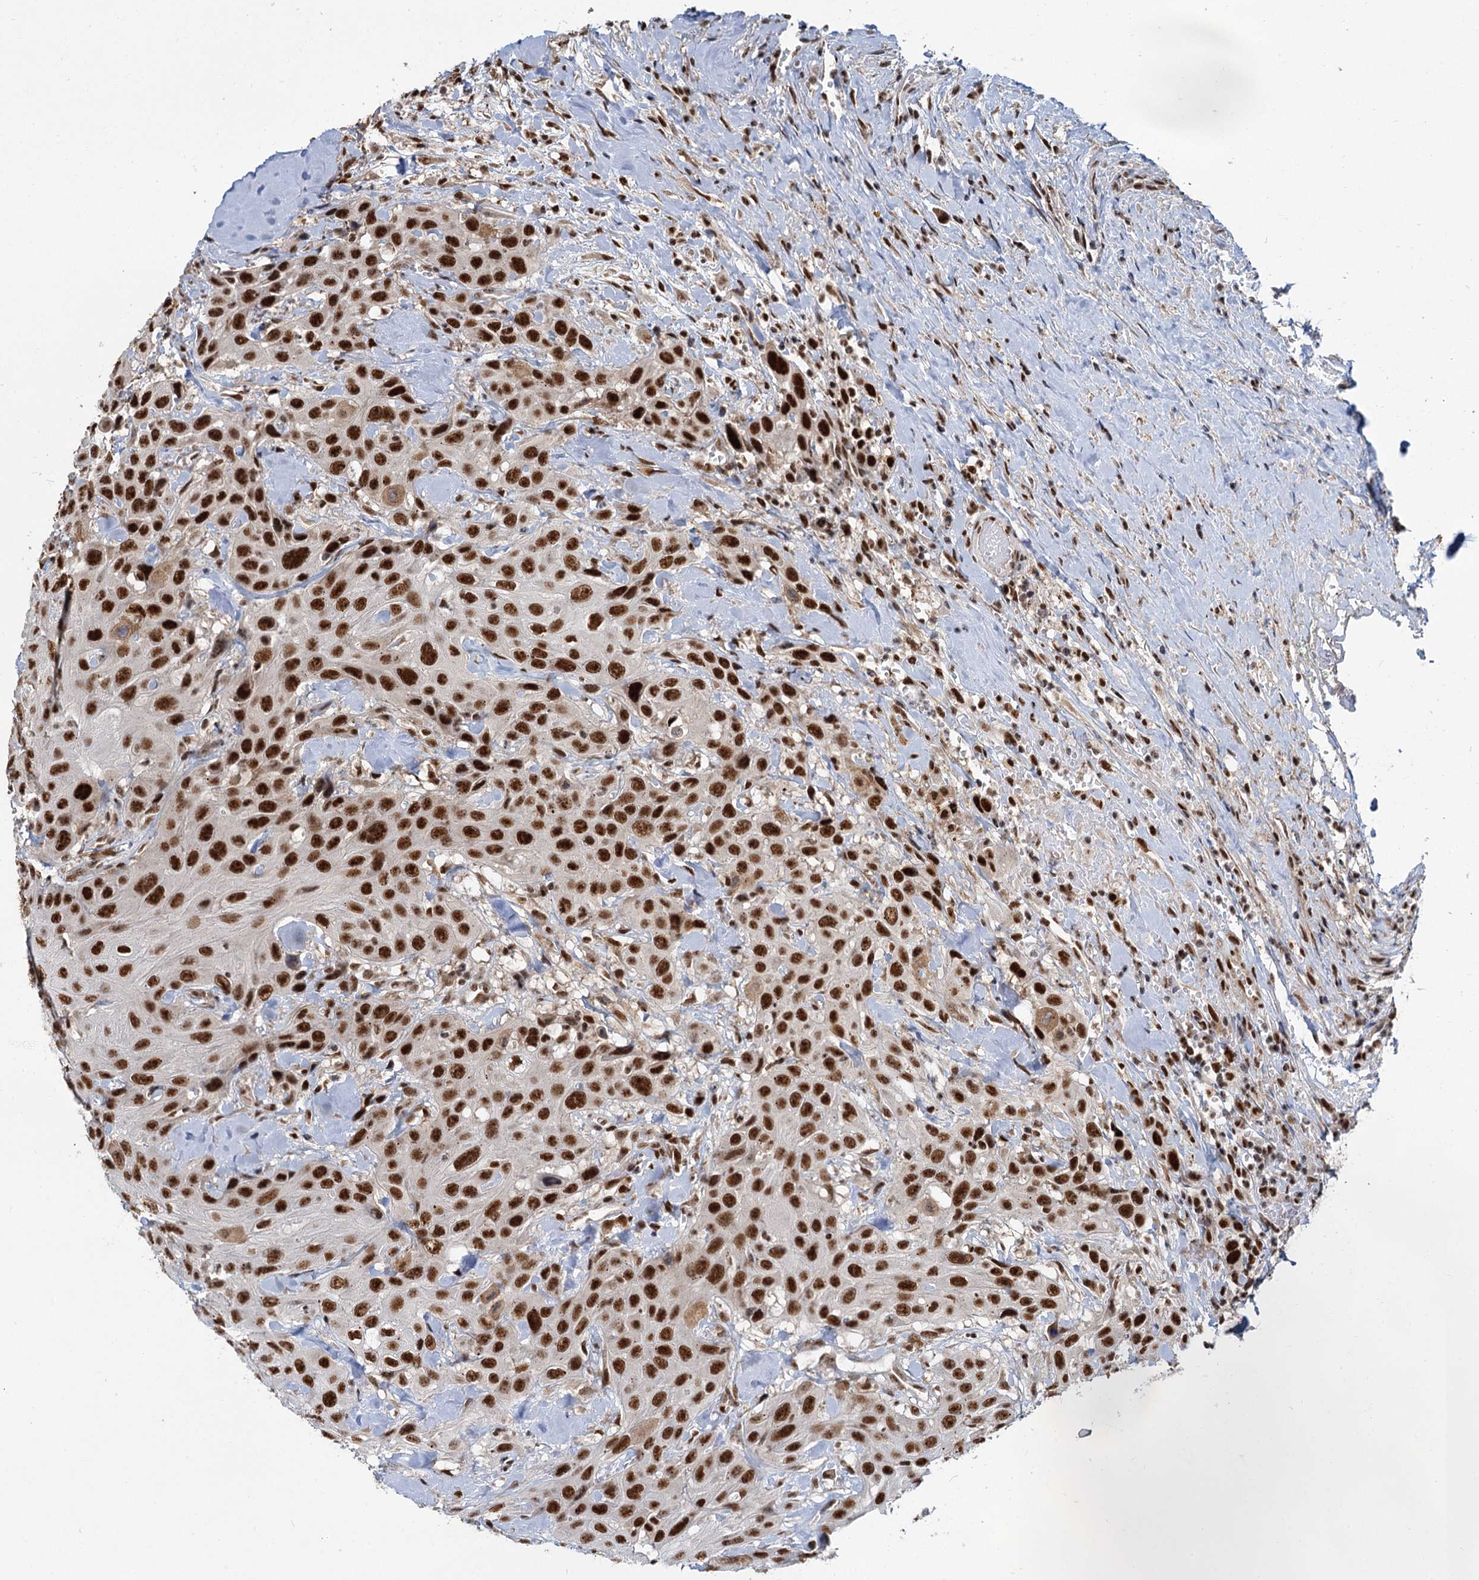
{"staining": {"intensity": "strong", "quantity": ">75%", "location": "nuclear"}, "tissue": "head and neck cancer", "cell_type": "Tumor cells", "image_type": "cancer", "snomed": [{"axis": "morphology", "description": "Squamous cell carcinoma, NOS"}, {"axis": "topography", "description": "Head-Neck"}], "caption": "Strong nuclear protein expression is appreciated in about >75% of tumor cells in head and neck cancer (squamous cell carcinoma).", "gene": "WBP4", "patient": {"sex": "male", "age": 81}}